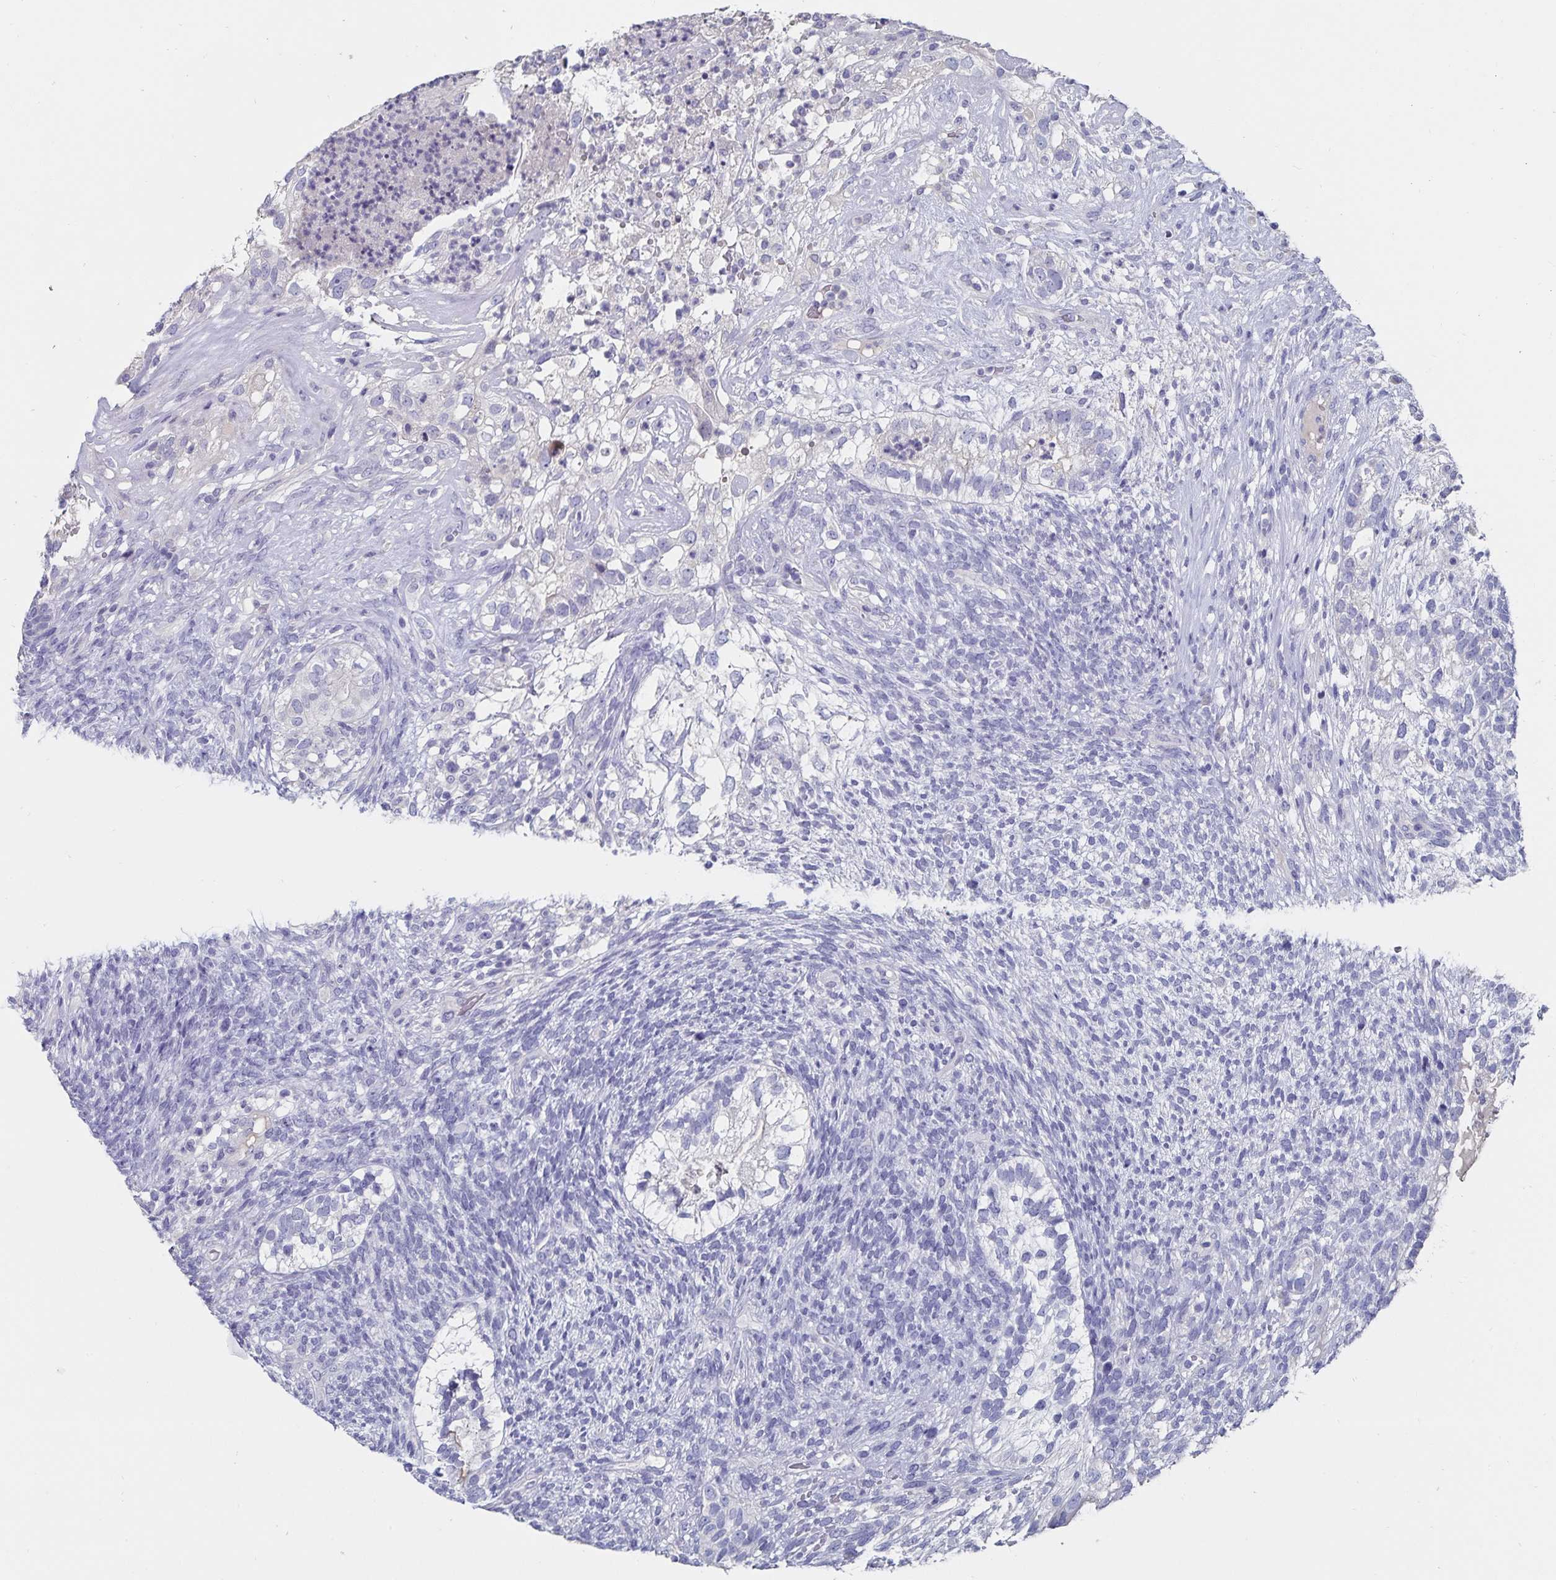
{"staining": {"intensity": "negative", "quantity": "none", "location": "none"}, "tissue": "testis cancer", "cell_type": "Tumor cells", "image_type": "cancer", "snomed": [{"axis": "morphology", "description": "Seminoma, NOS"}, {"axis": "morphology", "description": "Carcinoma, Embryonal, NOS"}, {"axis": "topography", "description": "Testis"}], "caption": "Immunohistochemical staining of human testis embryonal carcinoma reveals no significant expression in tumor cells.", "gene": "CFAP69", "patient": {"sex": "male", "age": 41}}